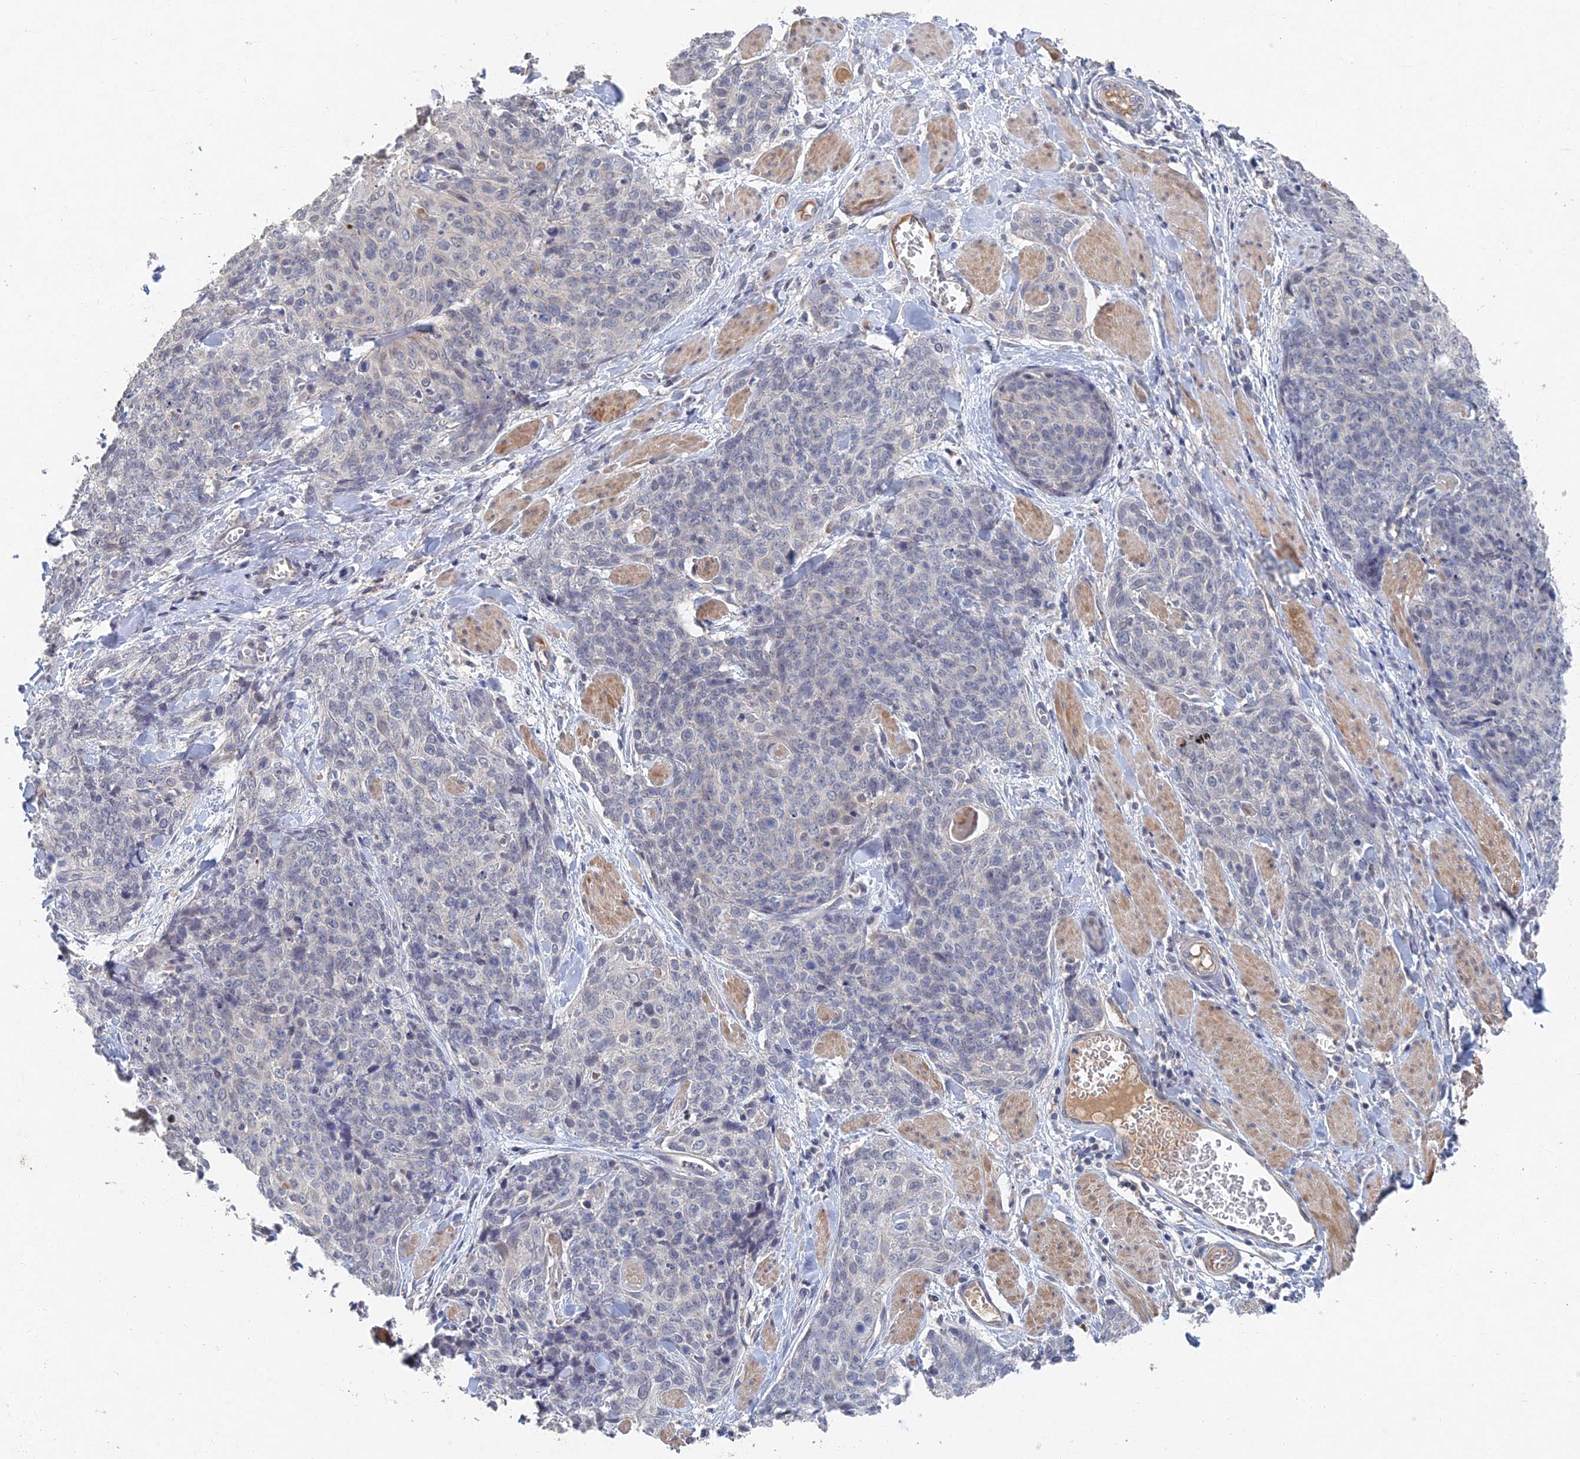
{"staining": {"intensity": "negative", "quantity": "none", "location": "none"}, "tissue": "skin cancer", "cell_type": "Tumor cells", "image_type": "cancer", "snomed": [{"axis": "morphology", "description": "Squamous cell carcinoma, NOS"}, {"axis": "topography", "description": "Skin"}, {"axis": "topography", "description": "Vulva"}], "caption": "A photomicrograph of skin squamous cell carcinoma stained for a protein reveals no brown staining in tumor cells. Nuclei are stained in blue.", "gene": "GNA15", "patient": {"sex": "female", "age": 85}}